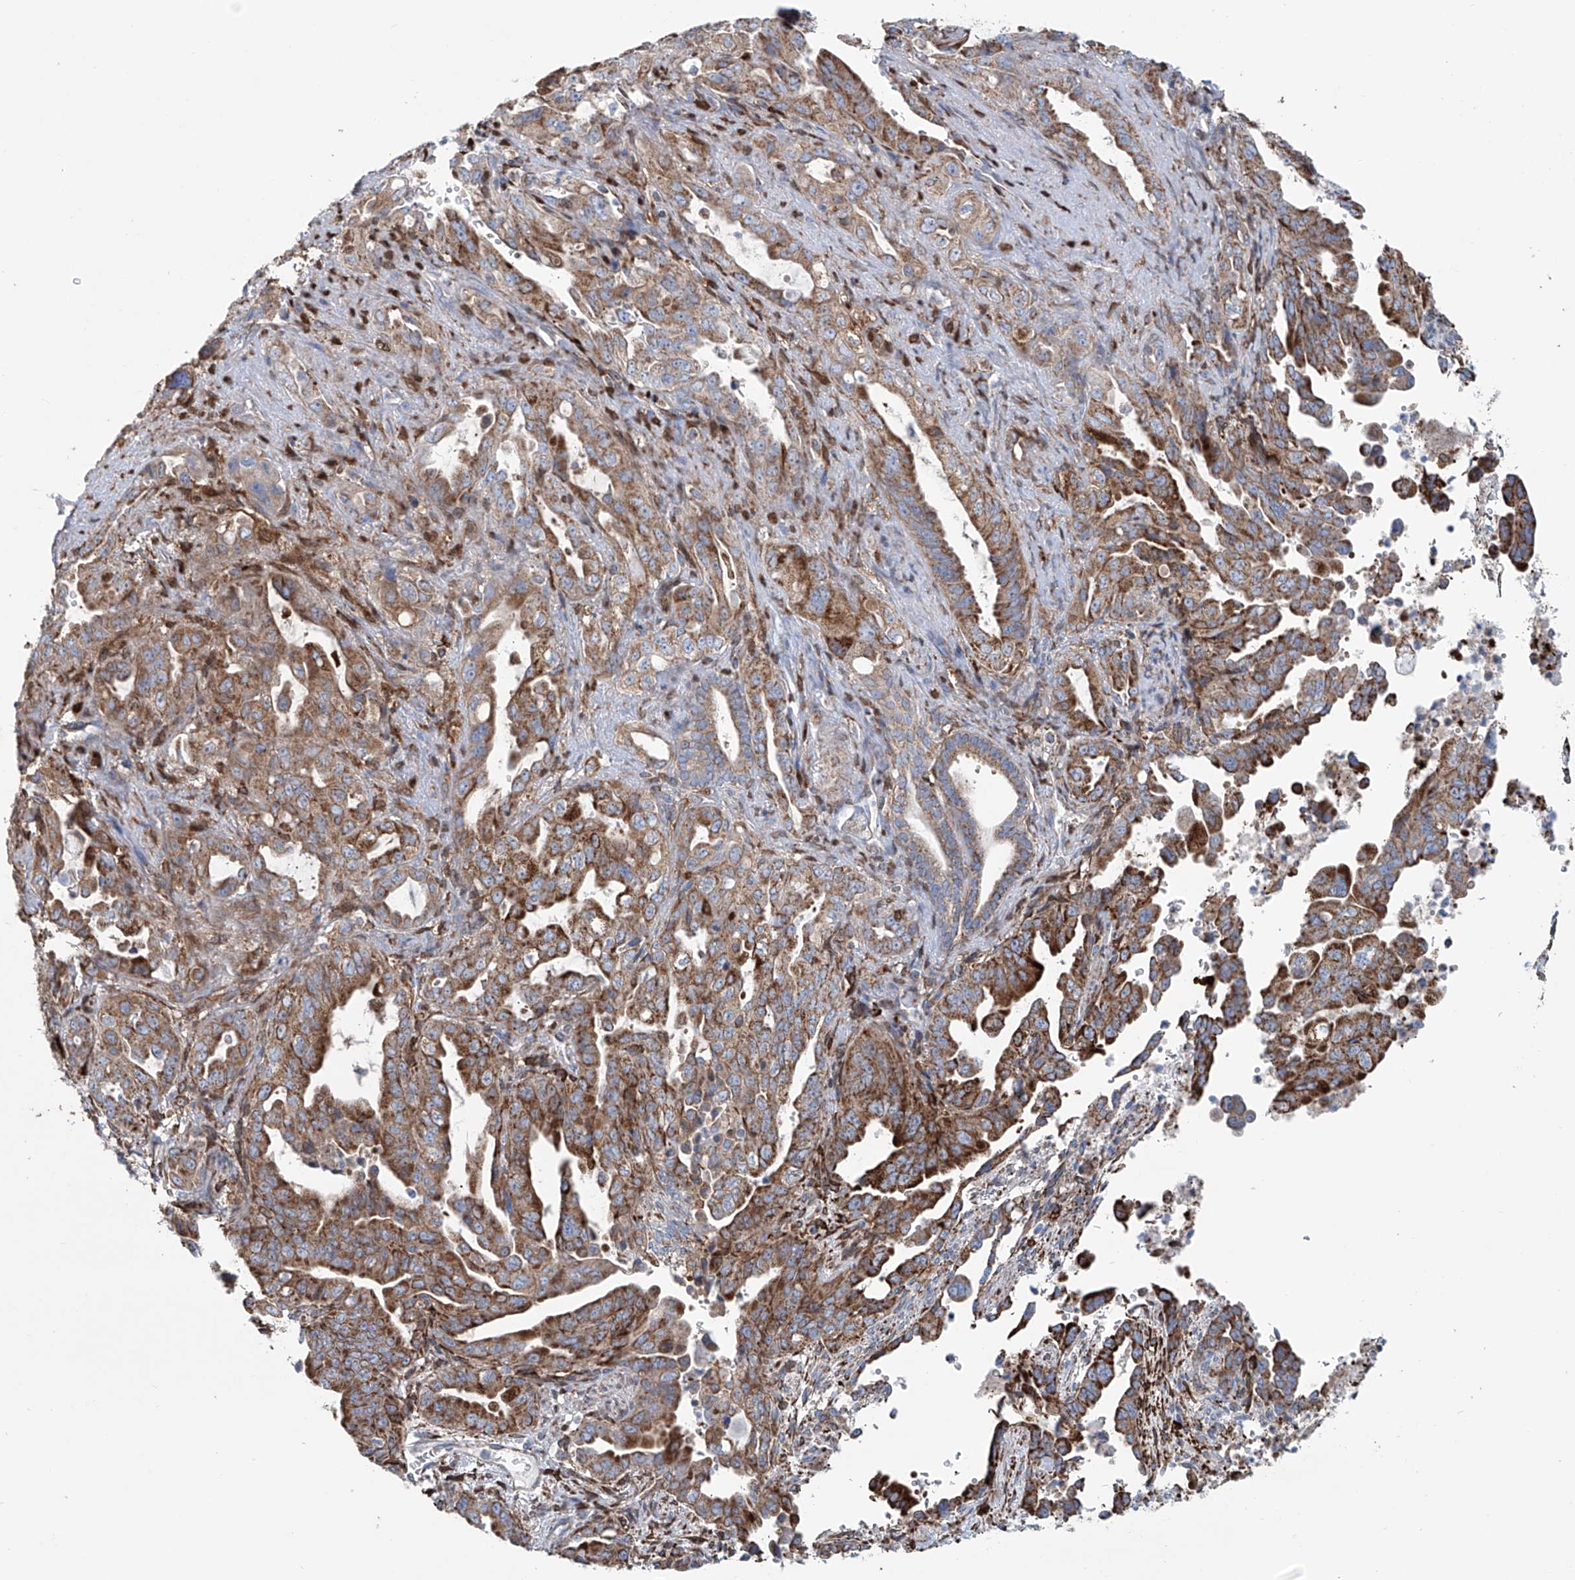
{"staining": {"intensity": "strong", "quantity": "25%-75%", "location": "cytoplasmic/membranous"}, "tissue": "pancreatic cancer", "cell_type": "Tumor cells", "image_type": "cancer", "snomed": [{"axis": "morphology", "description": "Adenocarcinoma, NOS"}, {"axis": "topography", "description": "Pancreas"}], "caption": "Pancreatic cancer (adenocarcinoma) was stained to show a protein in brown. There is high levels of strong cytoplasmic/membranous positivity in about 25%-75% of tumor cells. Using DAB (3,3'-diaminobenzidine) (brown) and hematoxylin (blue) stains, captured at high magnification using brightfield microscopy.", "gene": "ALDH6A1", "patient": {"sex": "male", "age": 70}}